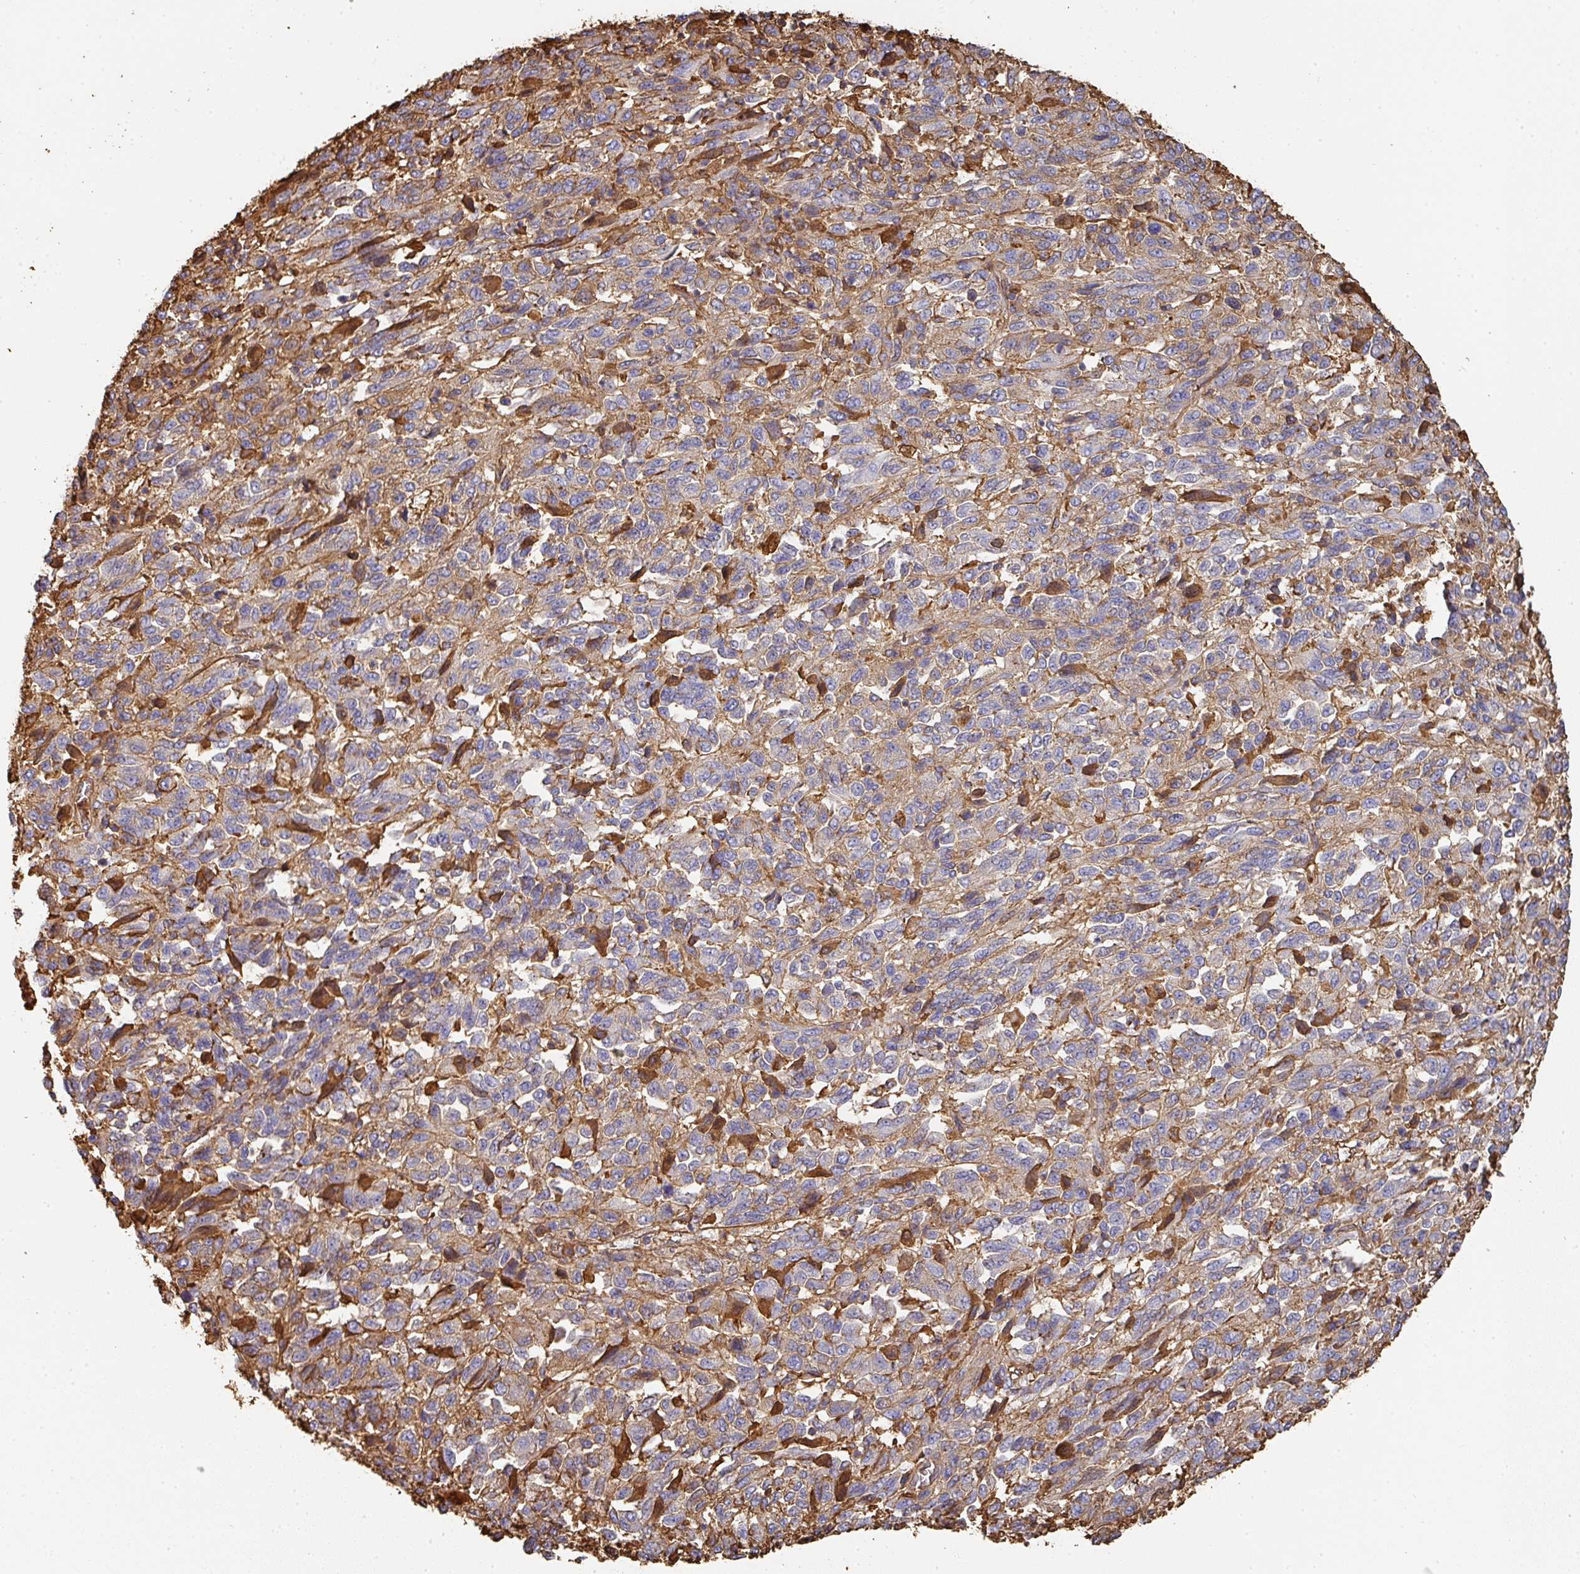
{"staining": {"intensity": "moderate", "quantity": "<25%", "location": "cytoplasmic/membranous"}, "tissue": "melanoma", "cell_type": "Tumor cells", "image_type": "cancer", "snomed": [{"axis": "morphology", "description": "Malignant melanoma, Metastatic site"}, {"axis": "topography", "description": "Lung"}], "caption": "DAB (3,3'-diaminobenzidine) immunohistochemical staining of malignant melanoma (metastatic site) displays moderate cytoplasmic/membranous protein staining in about <25% of tumor cells. (DAB IHC, brown staining for protein, blue staining for nuclei).", "gene": "ALB", "patient": {"sex": "male", "age": 64}}